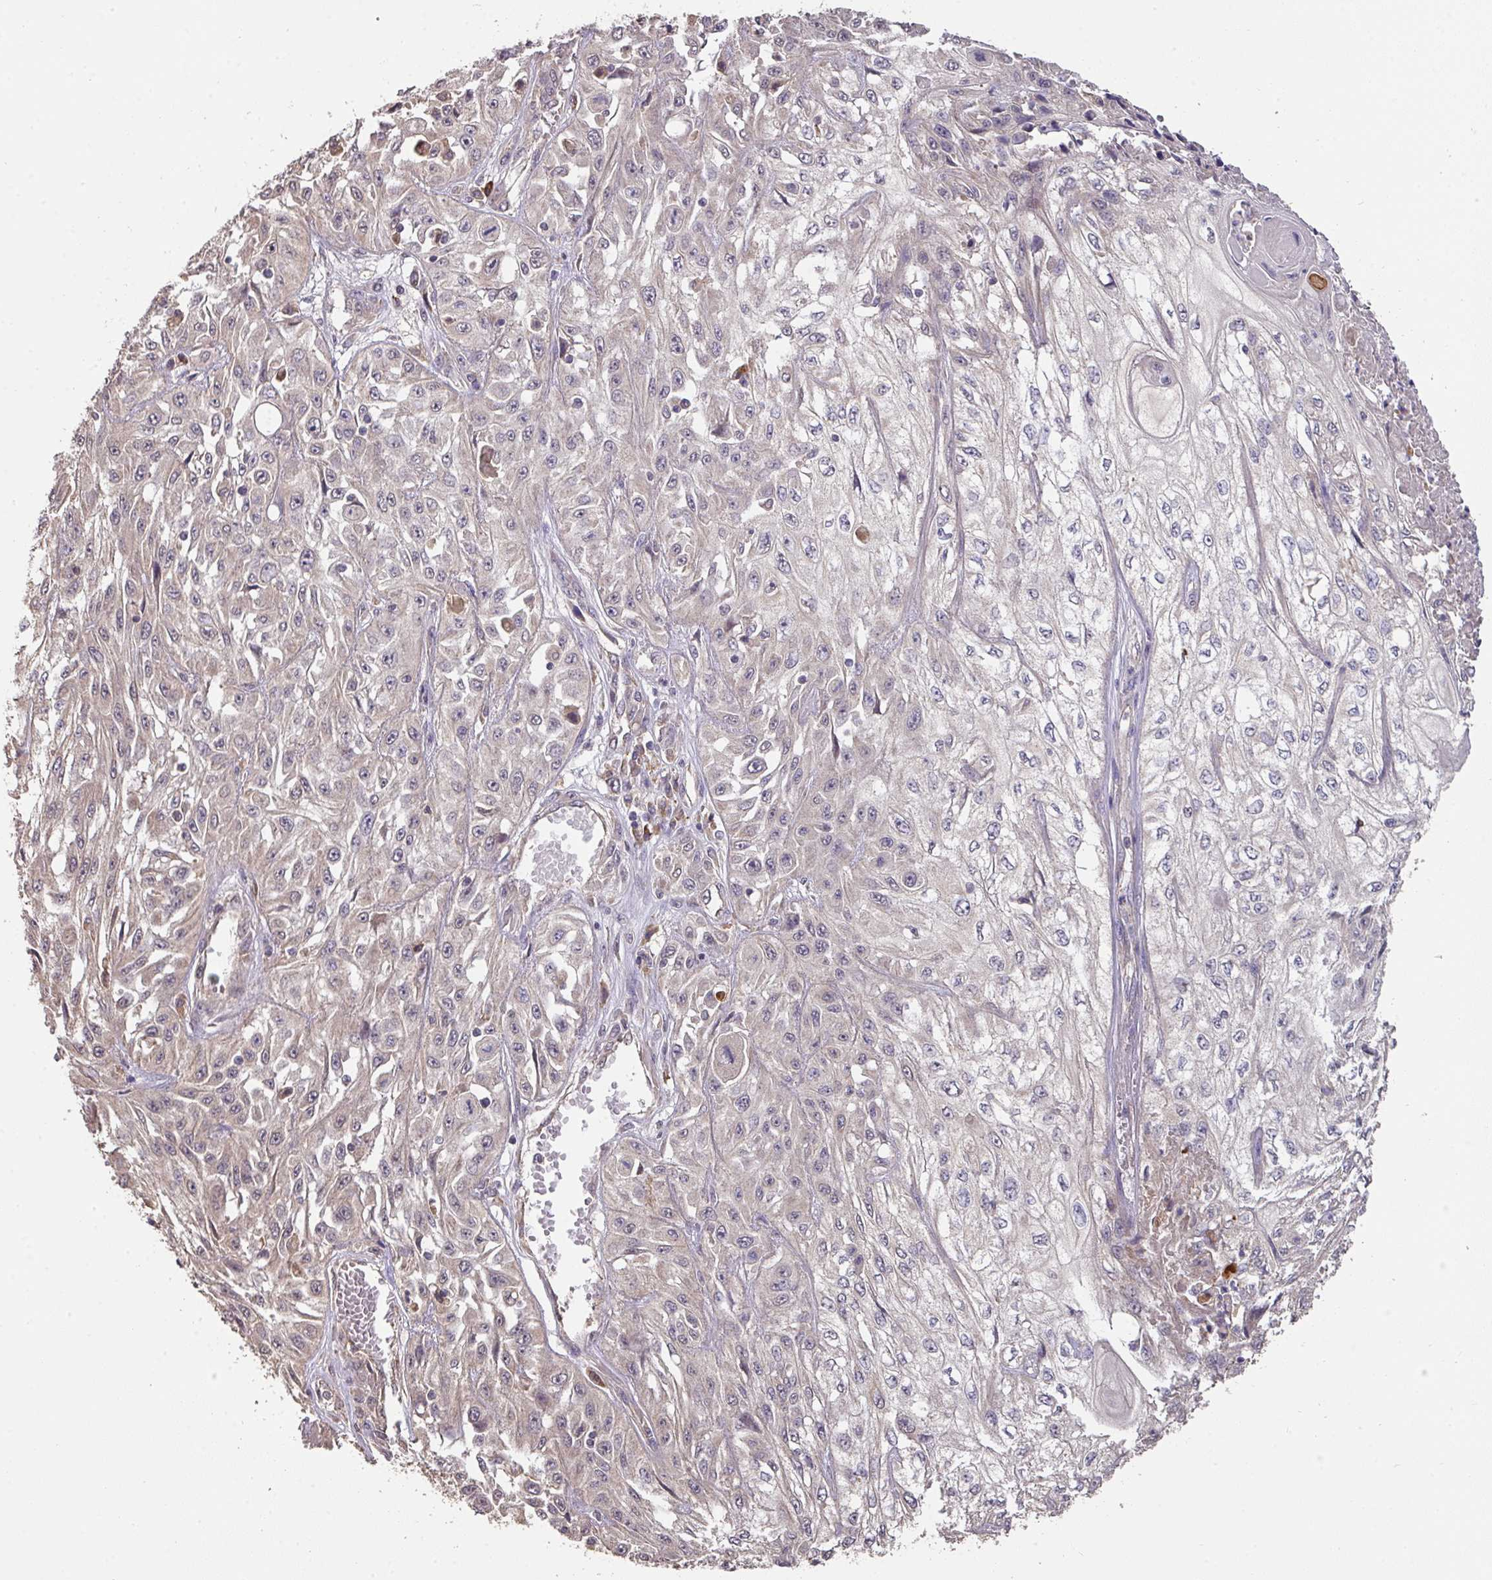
{"staining": {"intensity": "negative", "quantity": "none", "location": "none"}, "tissue": "skin cancer", "cell_type": "Tumor cells", "image_type": "cancer", "snomed": [{"axis": "morphology", "description": "Squamous cell carcinoma, NOS"}, {"axis": "morphology", "description": "Squamous cell carcinoma, metastatic, NOS"}, {"axis": "topography", "description": "Skin"}, {"axis": "topography", "description": "Lymph node"}], "caption": "This histopathology image is of skin cancer (metastatic squamous cell carcinoma) stained with IHC to label a protein in brown with the nuclei are counter-stained blue. There is no expression in tumor cells.", "gene": "ACVR2B", "patient": {"sex": "male", "age": 75}}